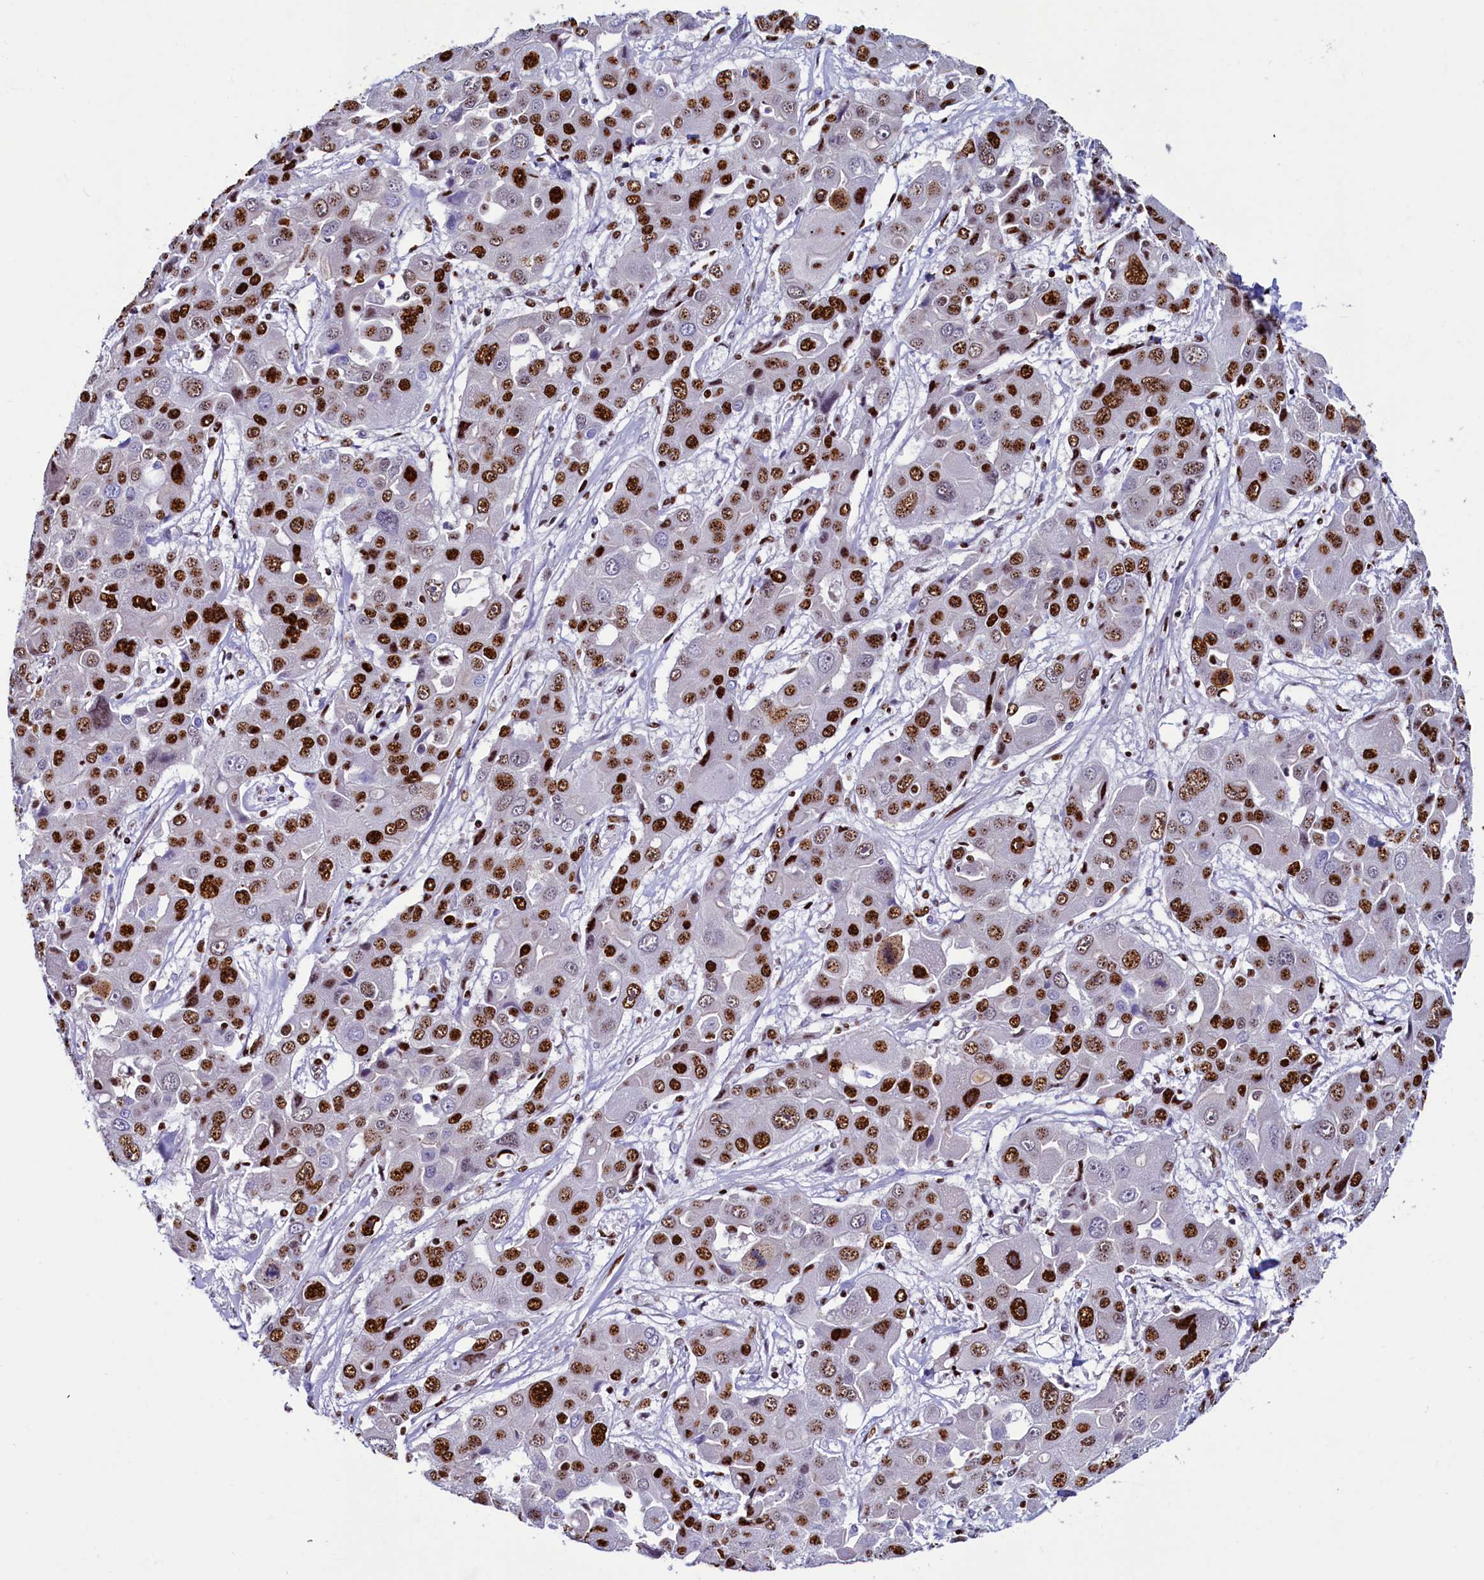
{"staining": {"intensity": "strong", "quantity": ">75%", "location": "nuclear"}, "tissue": "liver cancer", "cell_type": "Tumor cells", "image_type": "cancer", "snomed": [{"axis": "morphology", "description": "Cholangiocarcinoma"}, {"axis": "topography", "description": "Liver"}], "caption": "Brown immunohistochemical staining in cholangiocarcinoma (liver) reveals strong nuclear staining in about >75% of tumor cells.", "gene": "SRRM2", "patient": {"sex": "male", "age": 67}}